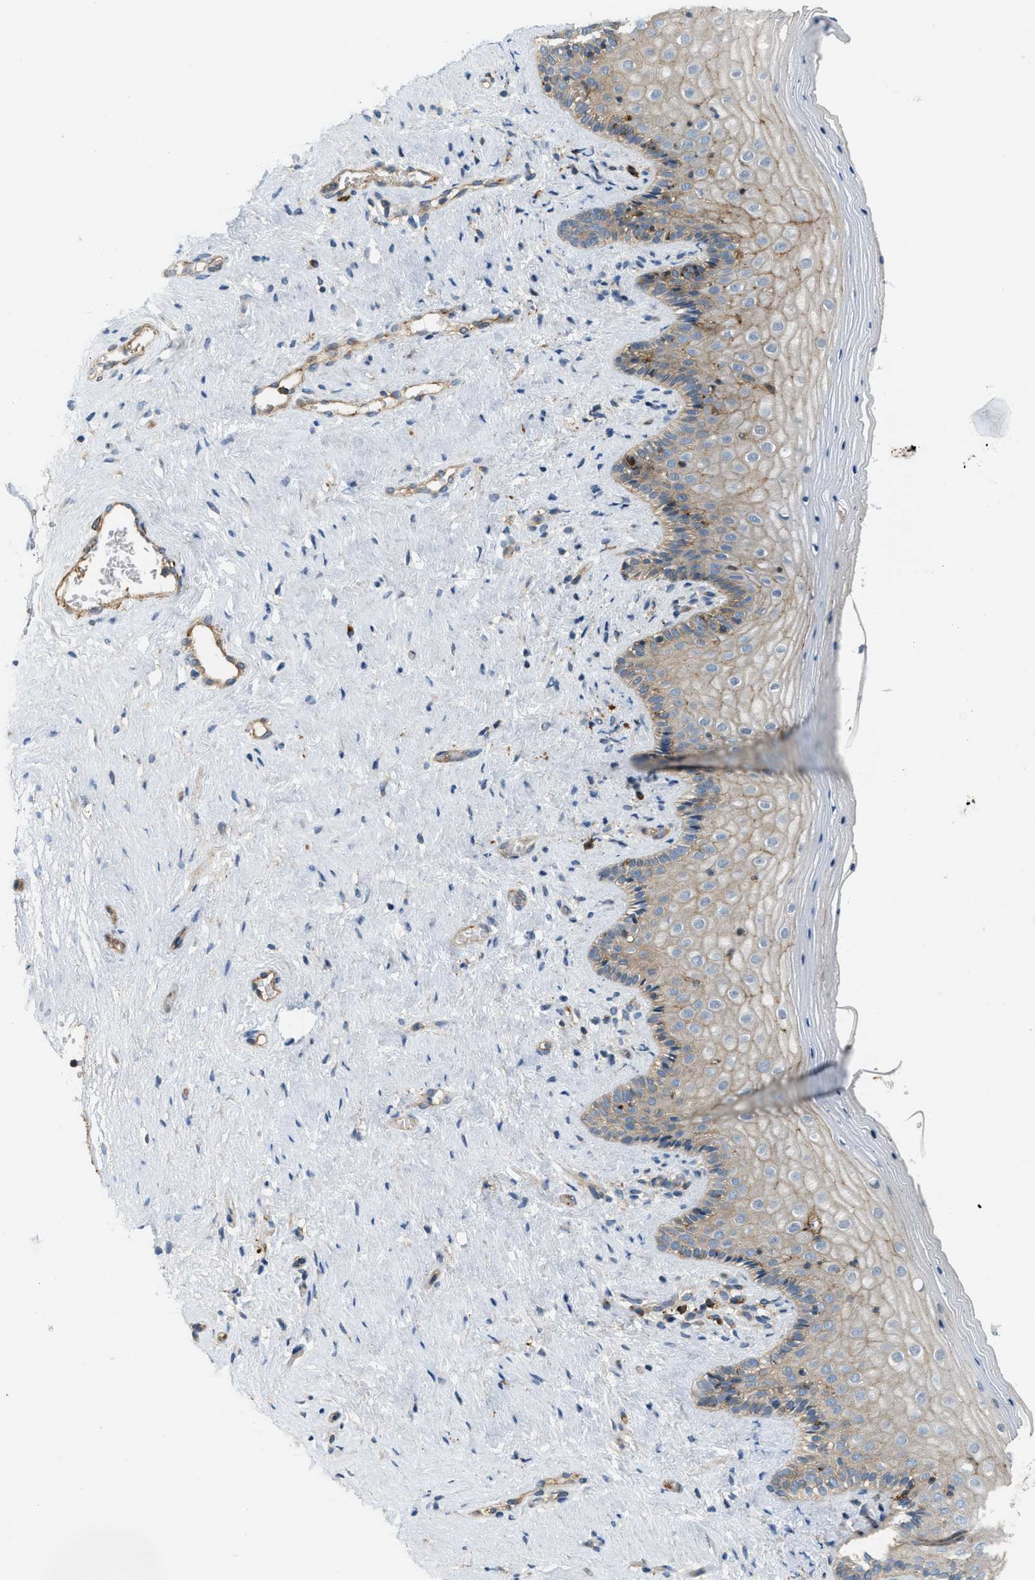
{"staining": {"intensity": "weak", "quantity": "25%-75%", "location": "cytoplasmic/membranous"}, "tissue": "vagina", "cell_type": "Squamous epithelial cells", "image_type": "normal", "snomed": [{"axis": "morphology", "description": "Normal tissue, NOS"}, {"axis": "topography", "description": "Vagina"}], "caption": "Protein expression analysis of normal human vagina reveals weak cytoplasmic/membranous expression in approximately 25%-75% of squamous epithelial cells. (IHC, brightfield microscopy, high magnification).", "gene": "BTN3A2", "patient": {"sex": "female", "age": 44}}